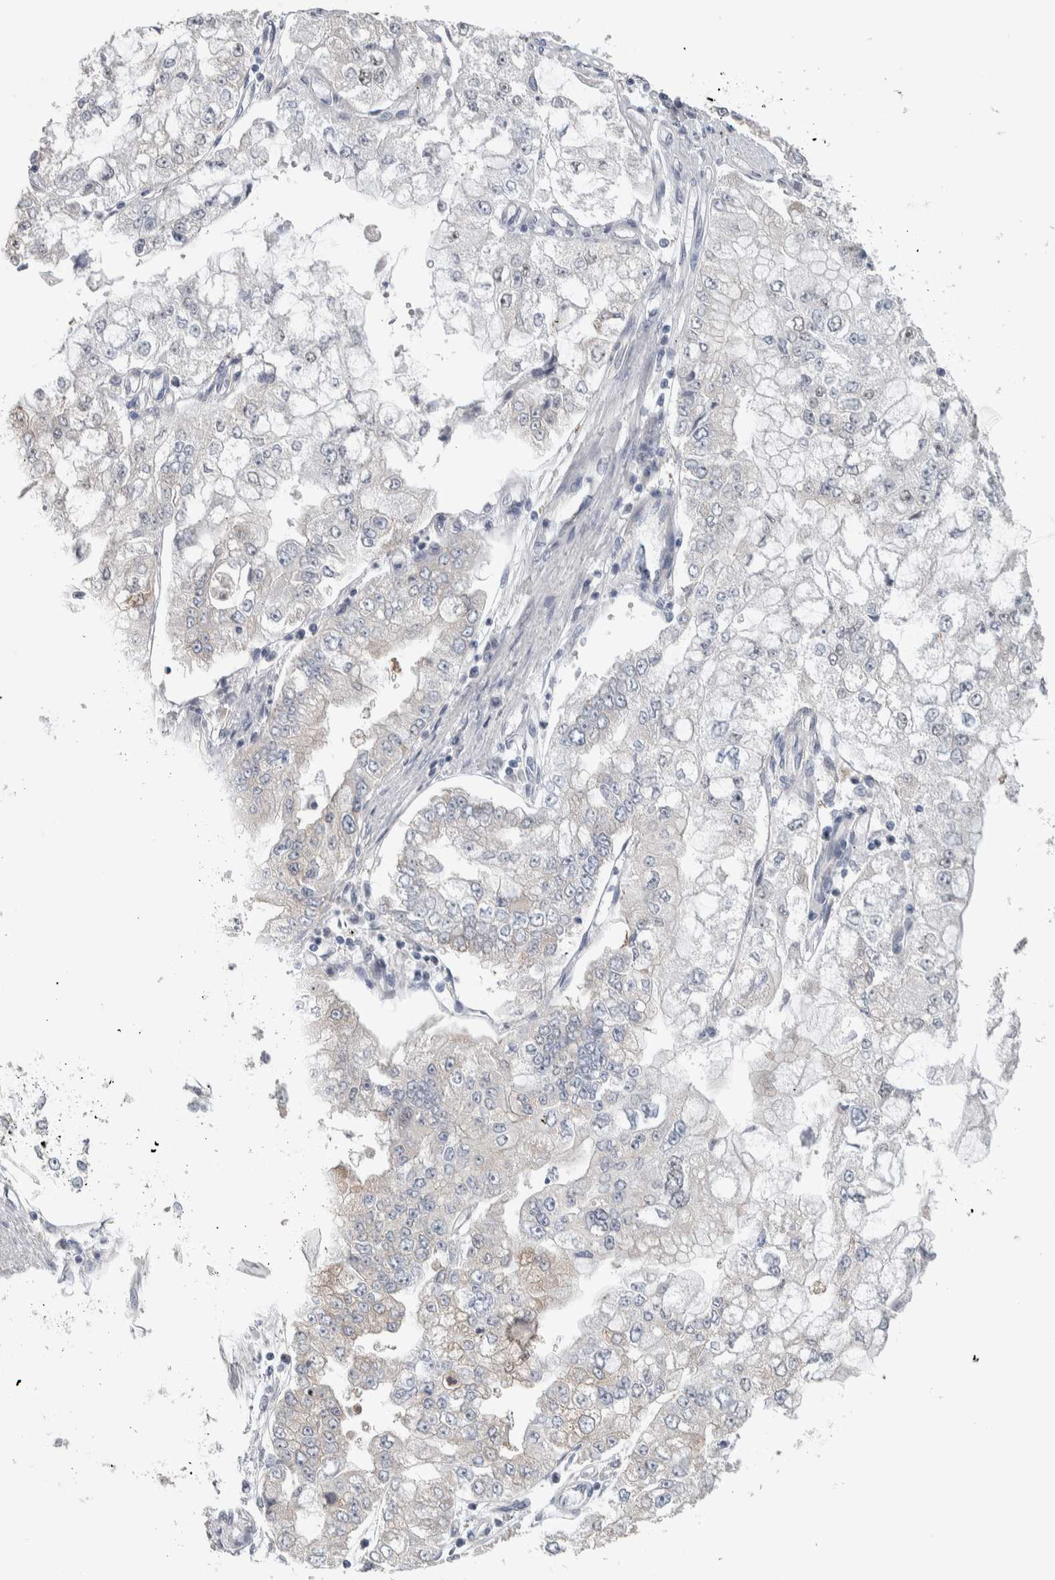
{"staining": {"intensity": "weak", "quantity": "<25%", "location": "cytoplasmic/membranous"}, "tissue": "stomach cancer", "cell_type": "Tumor cells", "image_type": "cancer", "snomed": [{"axis": "morphology", "description": "Adenocarcinoma, NOS"}, {"axis": "topography", "description": "Stomach"}], "caption": "There is no significant expression in tumor cells of adenocarcinoma (stomach).", "gene": "GPHN", "patient": {"sex": "male", "age": 76}}